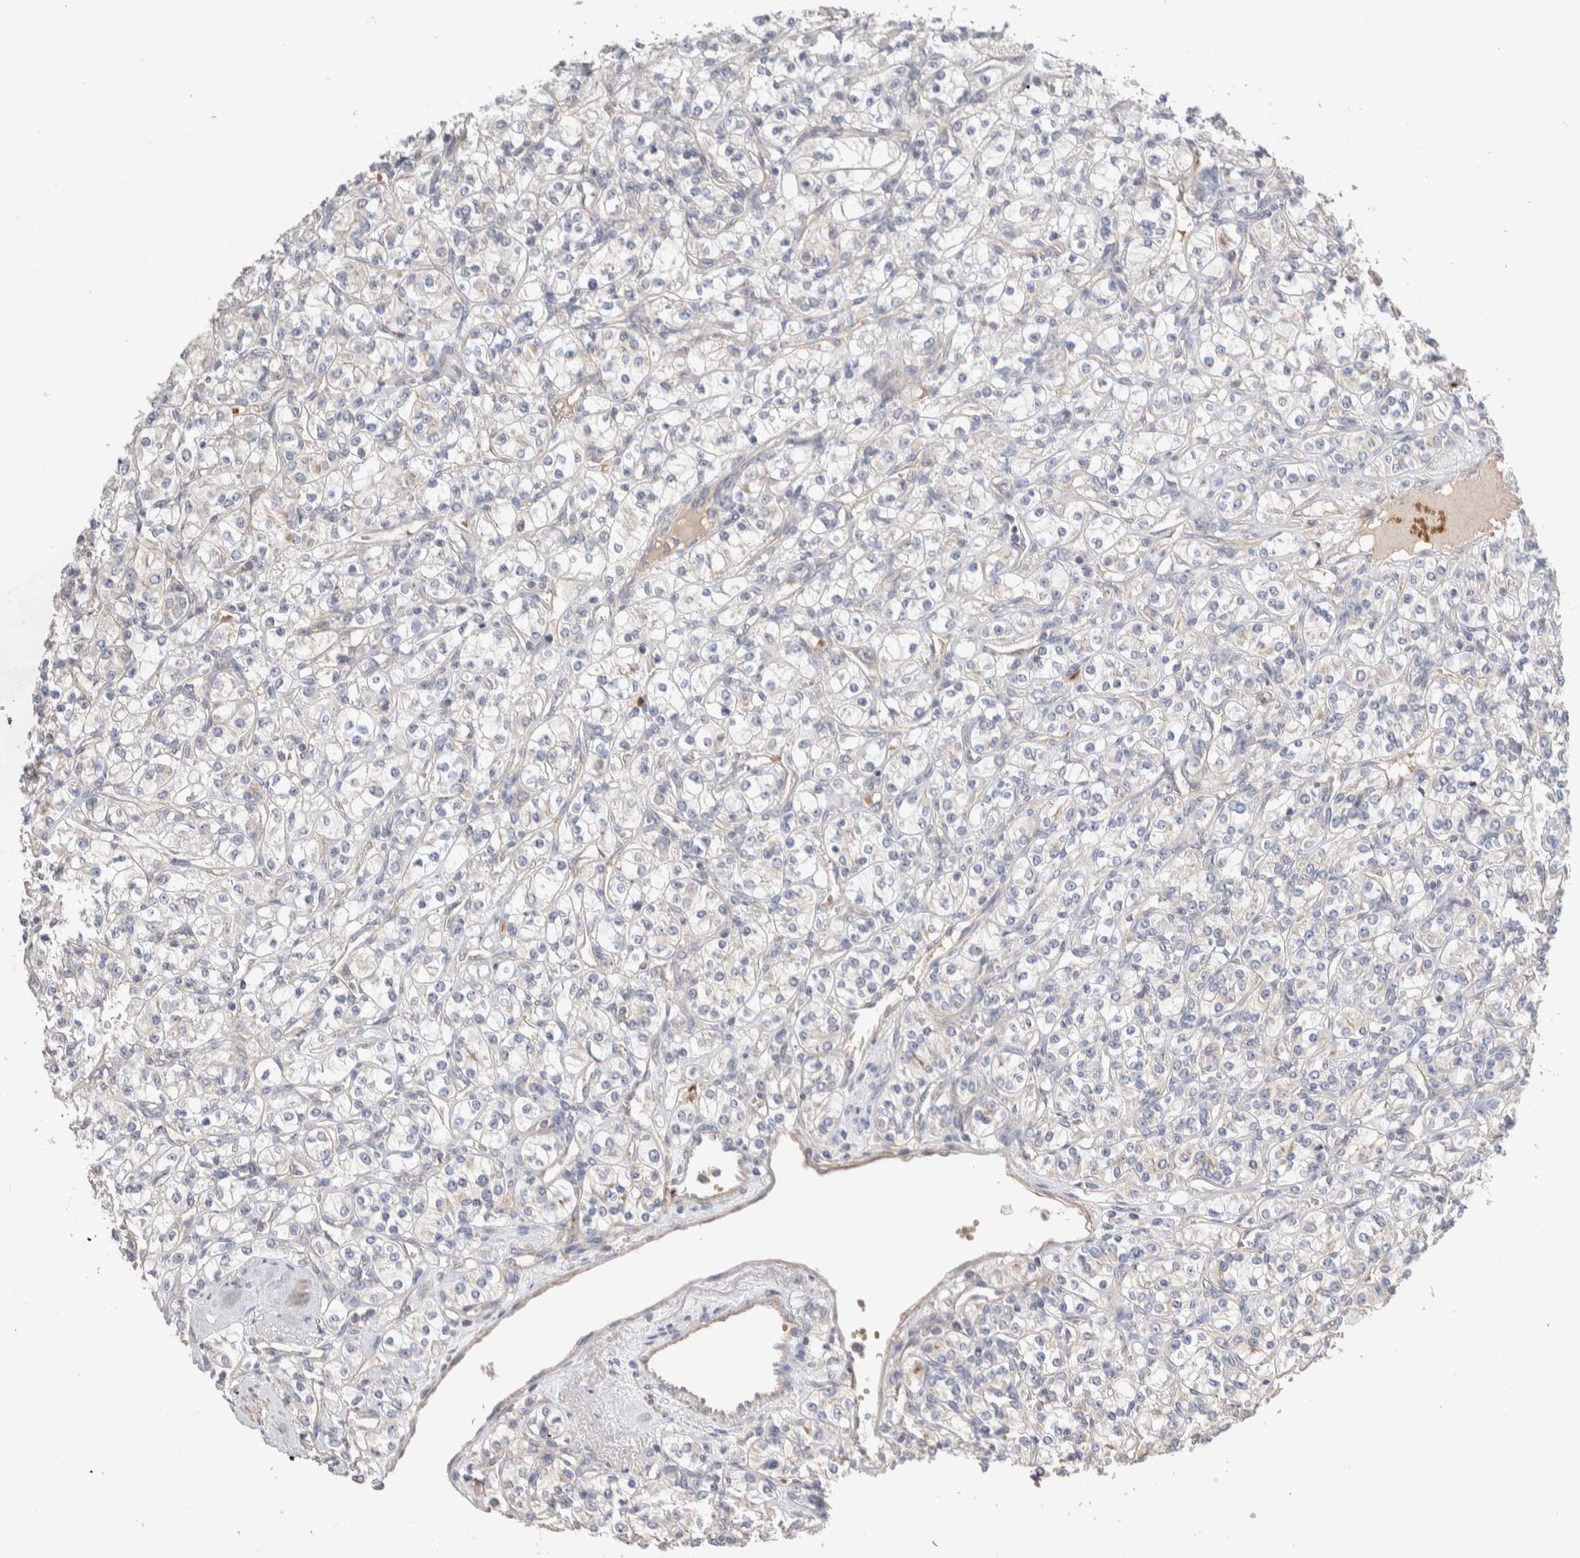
{"staining": {"intensity": "negative", "quantity": "none", "location": "none"}, "tissue": "renal cancer", "cell_type": "Tumor cells", "image_type": "cancer", "snomed": [{"axis": "morphology", "description": "Adenocarcinoma, NOS"}, {"axis": "topography", "description": "Kidney"}], "caption": "The IHC micrograph has no significant expression in tumor cells of adenocarcinoma (renal) tissue.", "gene": "WDR91", "patient": {"sex": "male", "age": 77}}